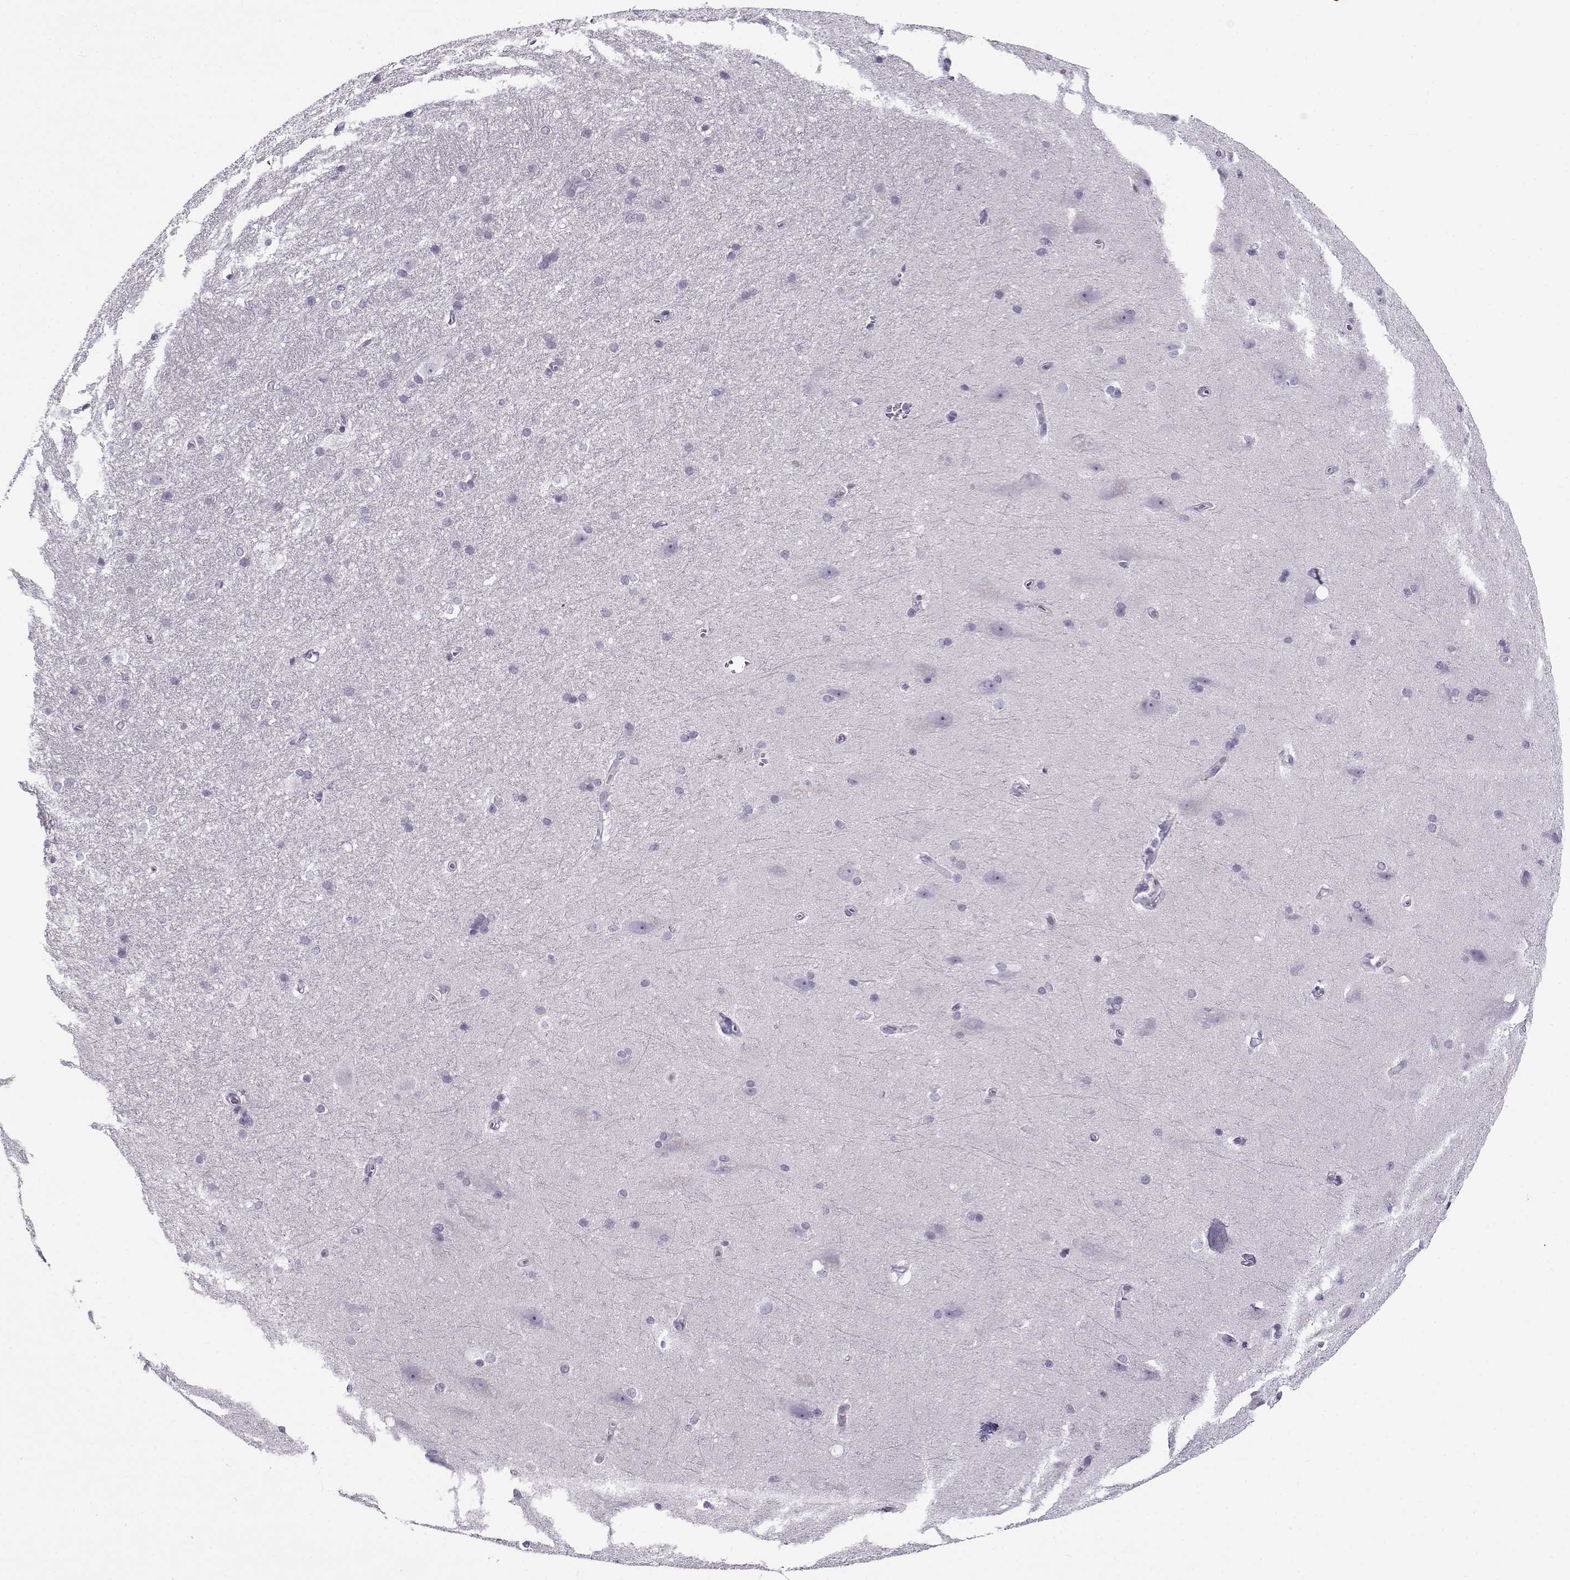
{"staining": {"intensity": "negative", "quantity": "none", "location": "none"}, "tissue": "hippocampus", "cell_type": "Glial cells", "image_type": "normal", "snomed": [{"axis": "morphology", "description": "Normal tissue, NOS"}, {"axis": "topography", "description": "Cerebral cortex"}, {"axis": "topography", "description": "Hippocampus"}], "caption": "The immunohistochemistry (IHC) micrograph has no significant staining in glial cells of hippocampus.", "gene": "TEX55", "patient": {"sex": "female", "age": 19}}